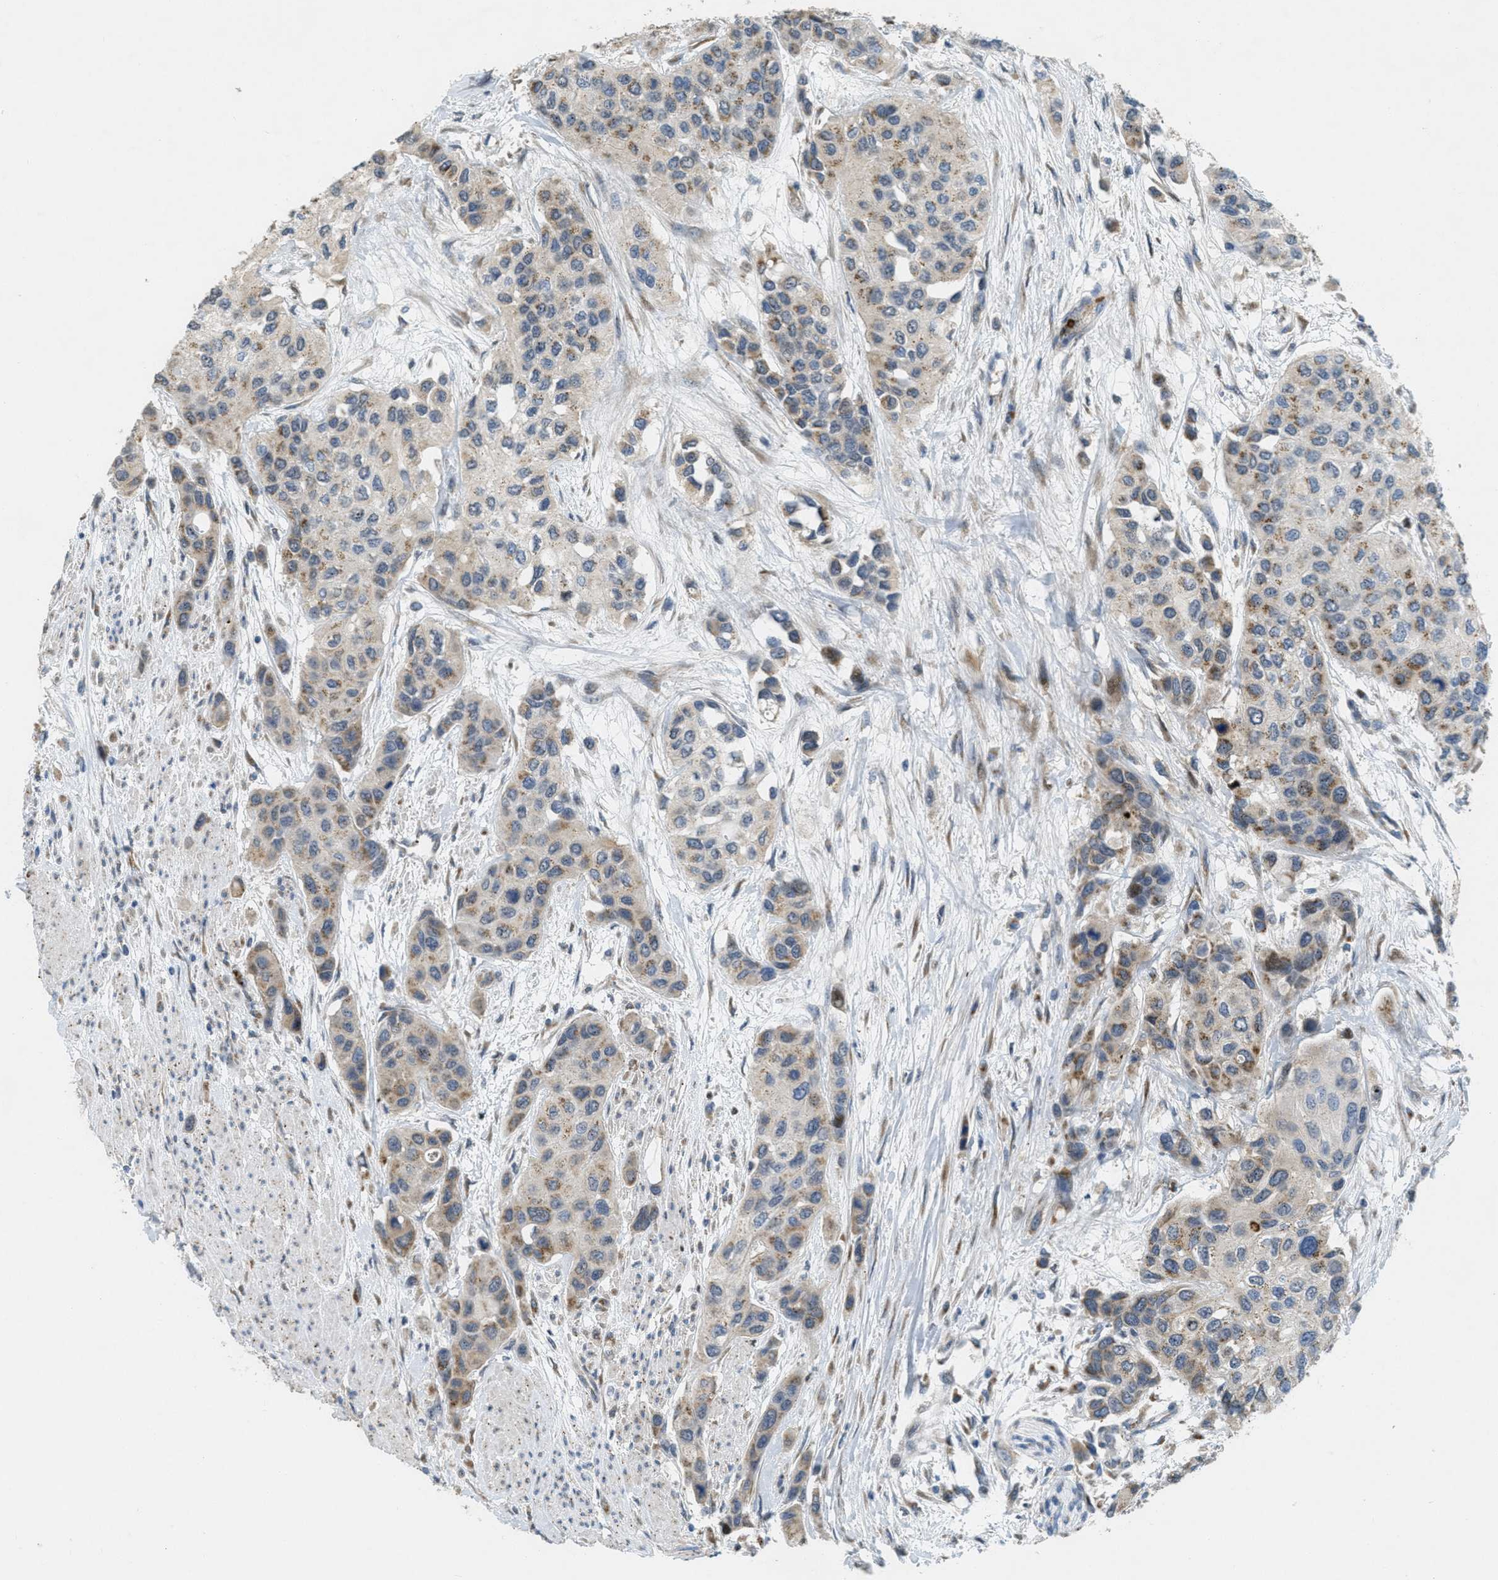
{"staining": {"intensity": "moderate", "quantity": ">75%", "location": "cytoplasmic/membranous"}, "tissue": "urothelial cancer", "cell_type": "Tumor cells", "image_type": "cancer", "snomed": [{"axis": "morphology", "description": "Urothelial carcinoma, High grade"}, {"axis": "topography", "description": "Urinary bladder"}], "caption": "There is medium levels of moderate cytoplasmic/membranous positivity in tumor cells of urothelial carcinoma (high-grade), as demonstrated by immunohistochemical staining (brown color).", "gene": "ZFPL1", "patient": {"sex": "female", "age": 56}}